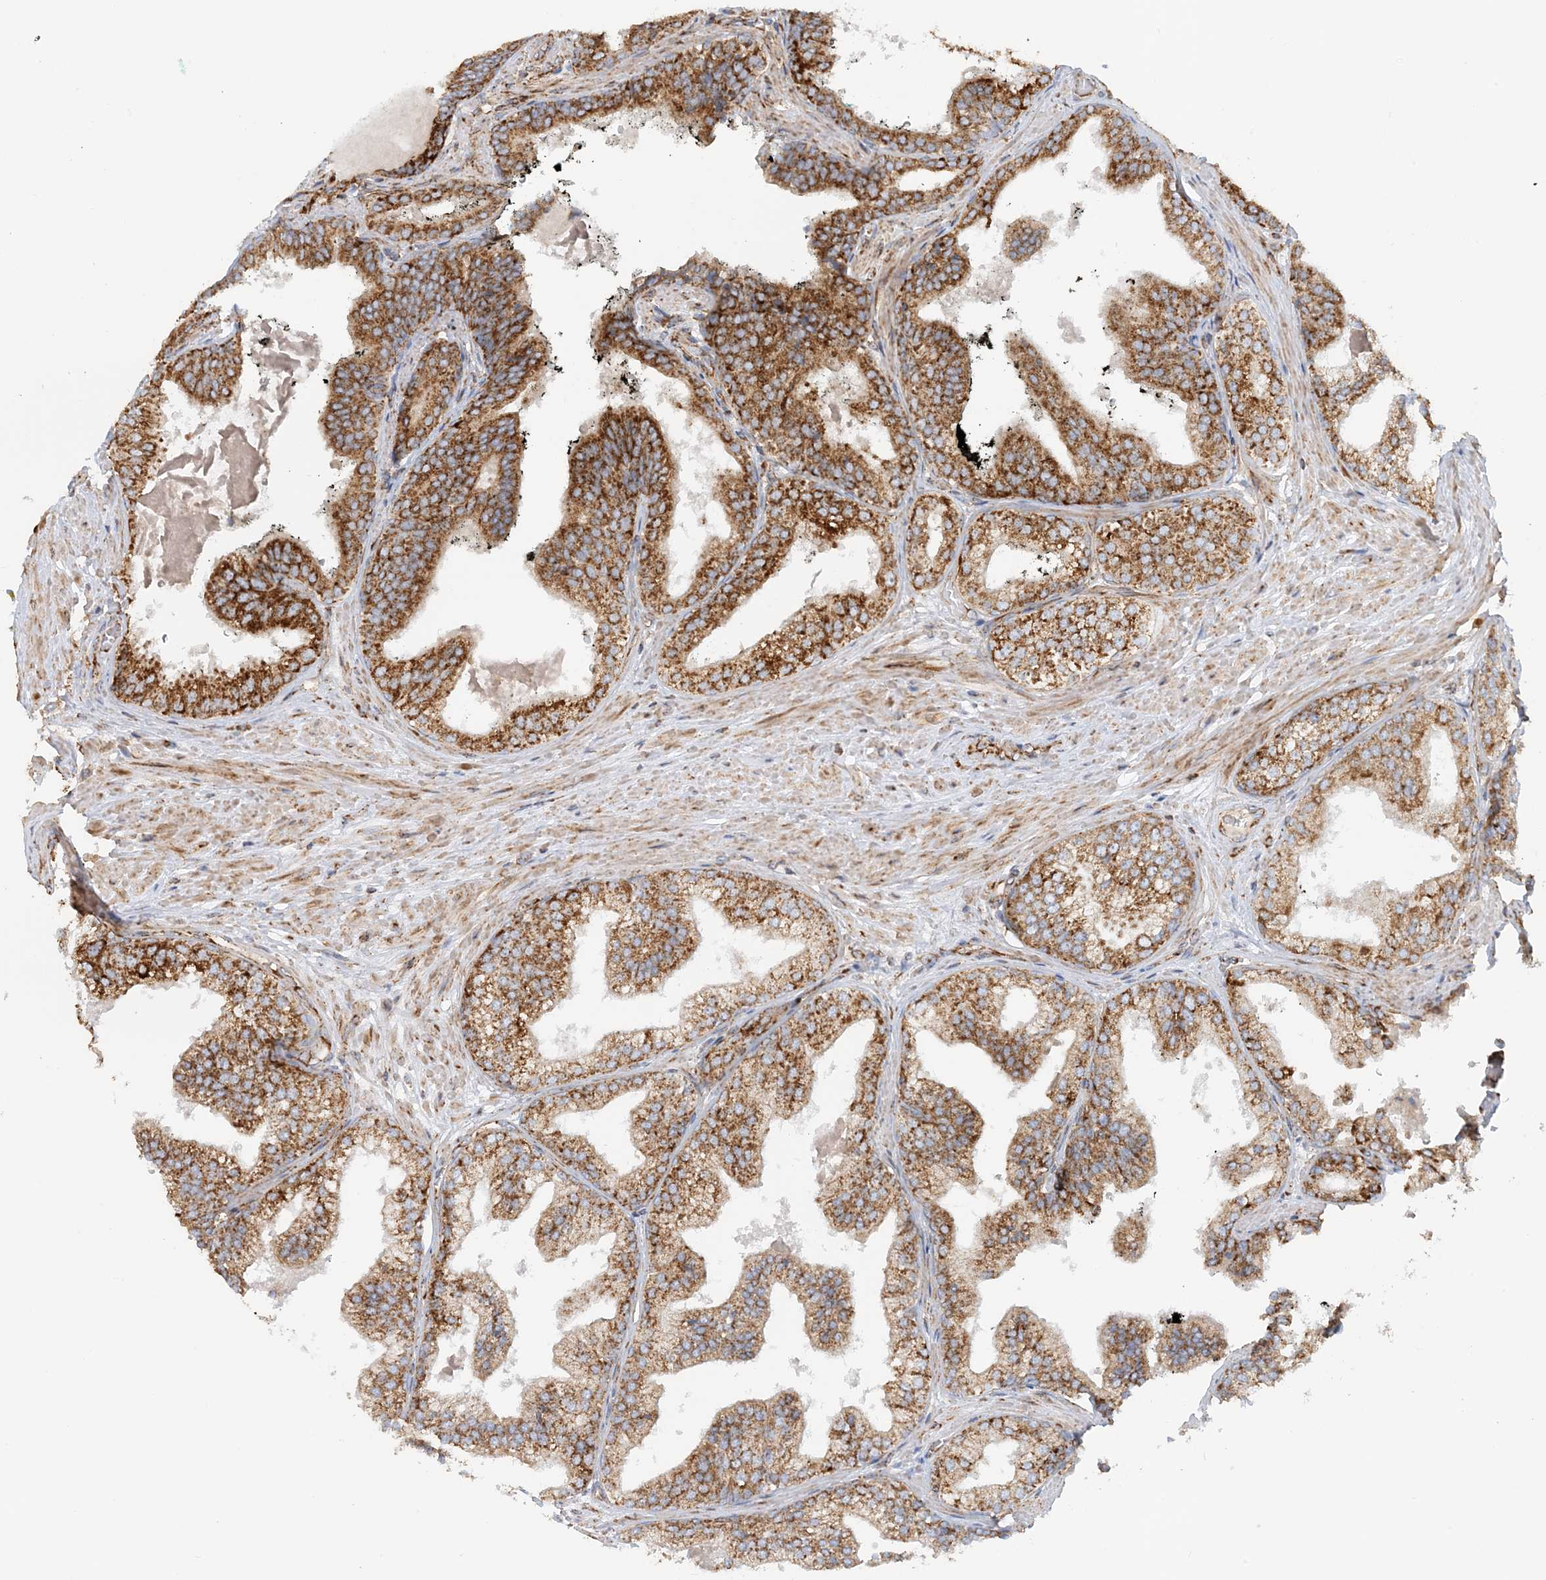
{"staining": {"intensity": "moderate", "quantity": ">75%", "location": "cytoplasmic/membranous"}, "tissue": "prostate cancer", "cell_type": "Tumor cells", "image_type": "cancer", "snomed": [{"axis": "morphology", "description": "Adenocarcinoma, Low grade"}, {"axis": "topography", "description": "Prostate"}], "caption": "Immunohistochemistry (DAB (3,3'-diaminobenzidine)) staining of human prostate cancer (adenocarcinoma (low-grade)) shows moderate cytoplasmic/membranous protein expression in approximately >75% of tumor cells. Immunohistochemistry (ihc) stains the protein in brown and the nuclei are stained blue.", "gene": "COA3", "patient": {"sex": "male", "age": 71}}